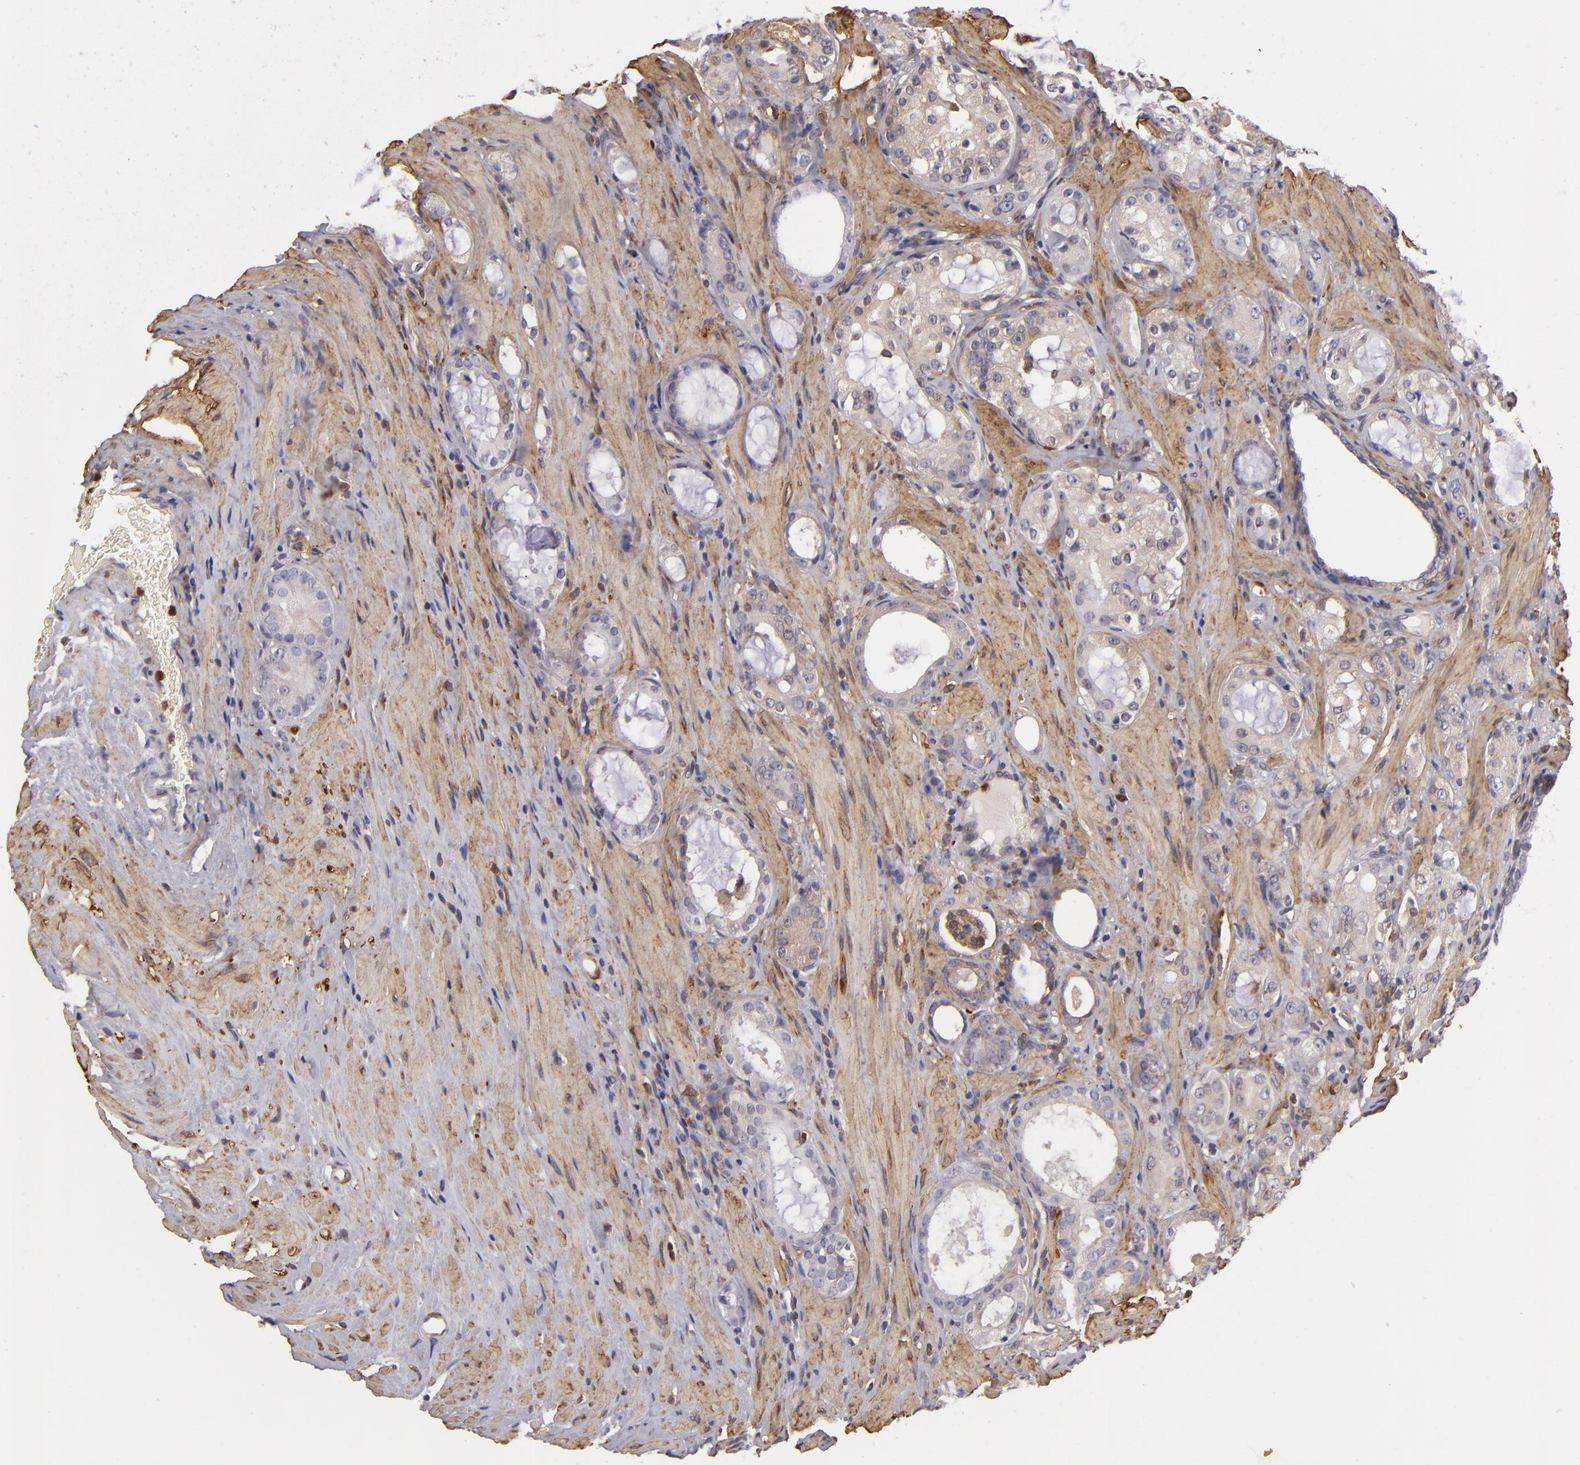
{"staining": {"intensity": "weak", "quantity": "<25%", "location": "cytoplasmic/membranous"}, "tissue": "prostate cancer", "cell_type": "Tumor cells", "image_type": "cancer", "snomed": [{"axis": "morphology", "description": "Adenocarcinoma, Medium grade"}, {"axis": "topography", "description": "Prostate"}], "caption": "Immunohistochemistry of human medium-grade adenocarcinoma (prostate) exhibits no expression in tumor cells.", "gene": "VCL", "patient": {"sex": "male", "age": 73}}